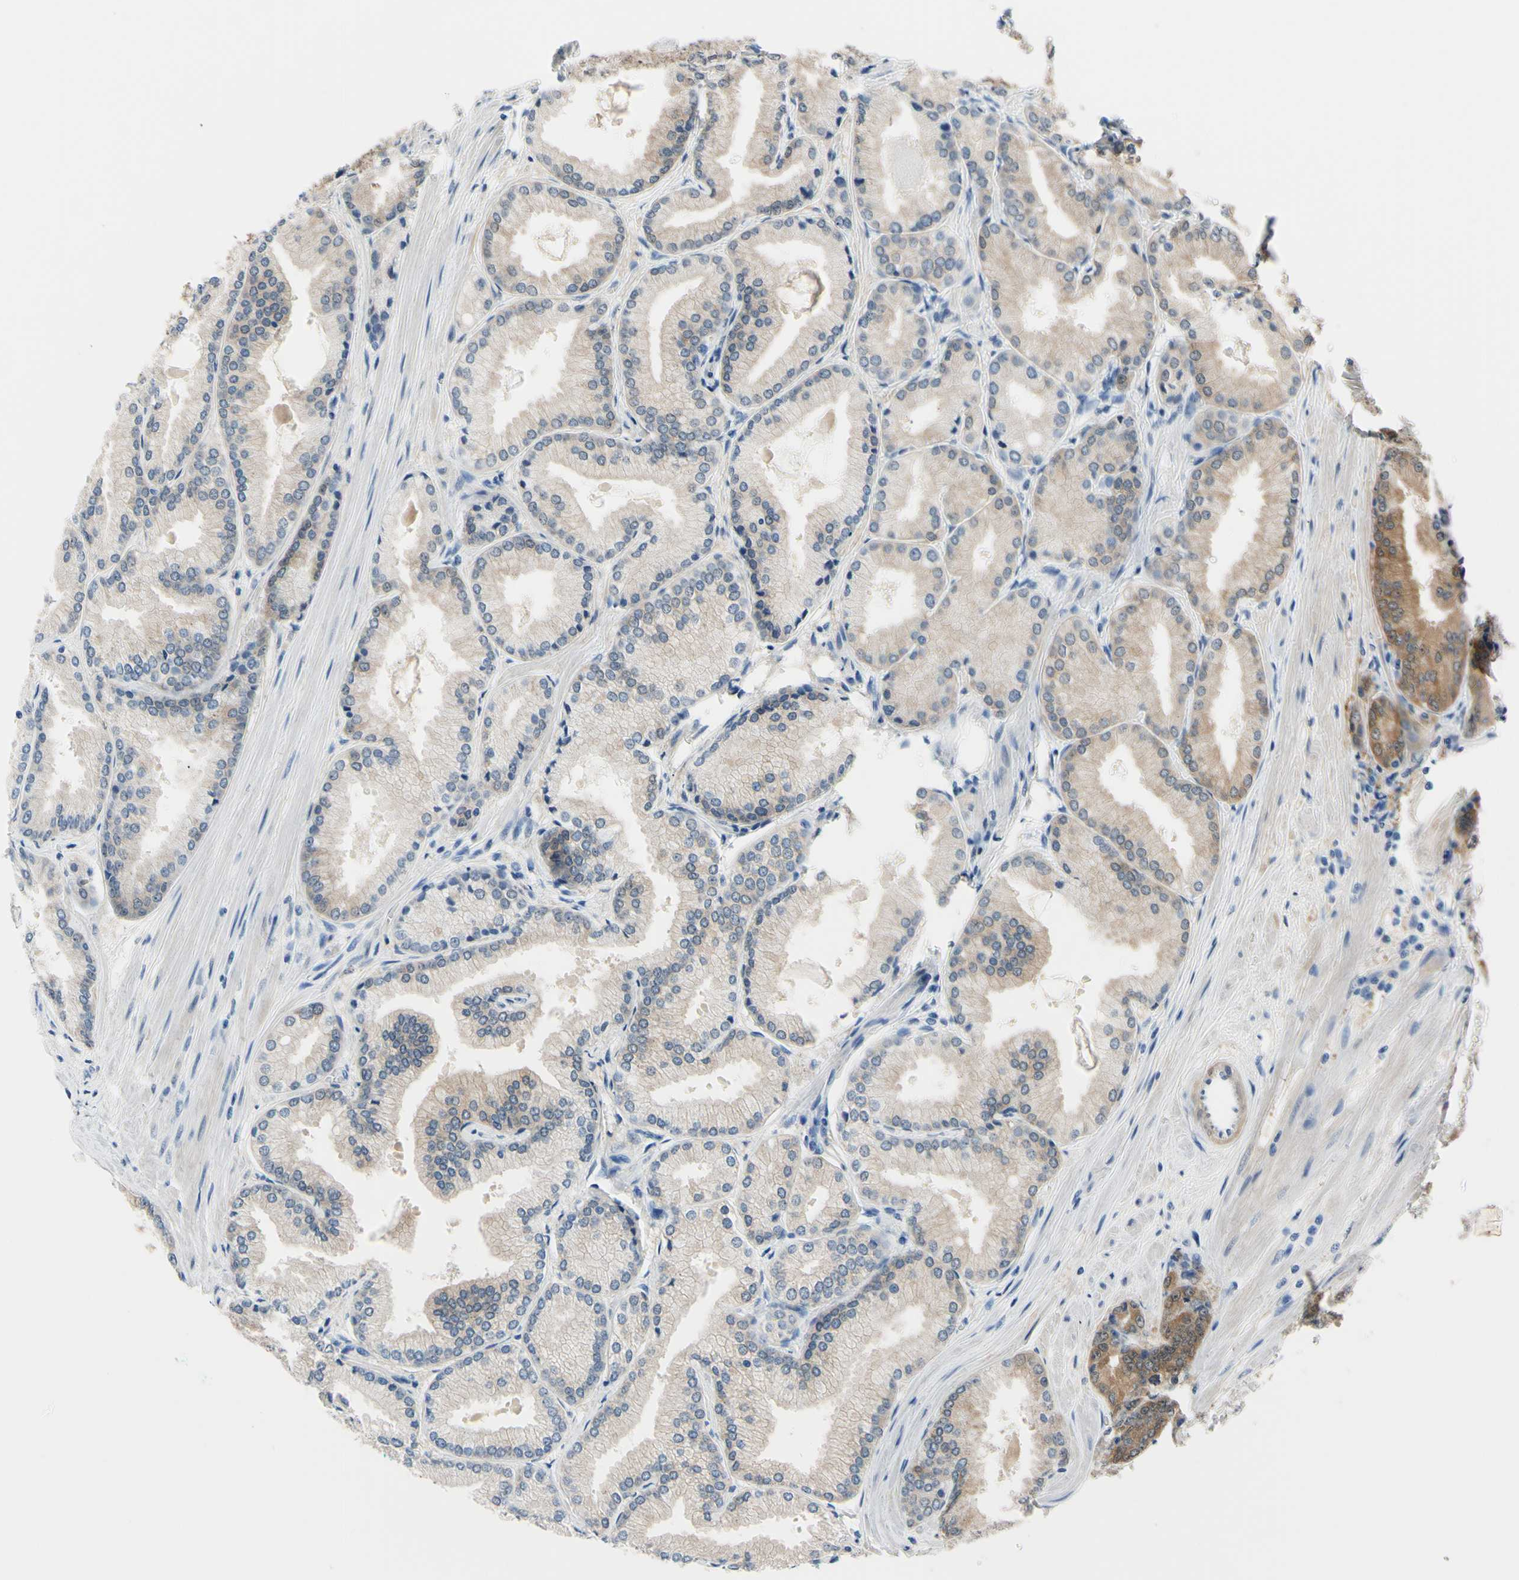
{"staining": {"intensity": "moderate", "quantity": "<25%", "location": "cytoplasmic/membranous"}, "tissue": "prostate cancer", "cell_type": "Tumor cells", "image_type": "cancer", "snomed": [{"axis": "morphology", "description": "Adenocarcinoma, High grade"}, {"axis": "topography", "description": "Prostate"}], "caption": "Immunohistochemistry of adenocarcinoma (high-grade) (prostate) reveals low levels of moderate cytoplasmic/membranous staining in about <25% of tumor cells.", "gene": "NOL3", "patient": {"sex": "male", "age": 59}}